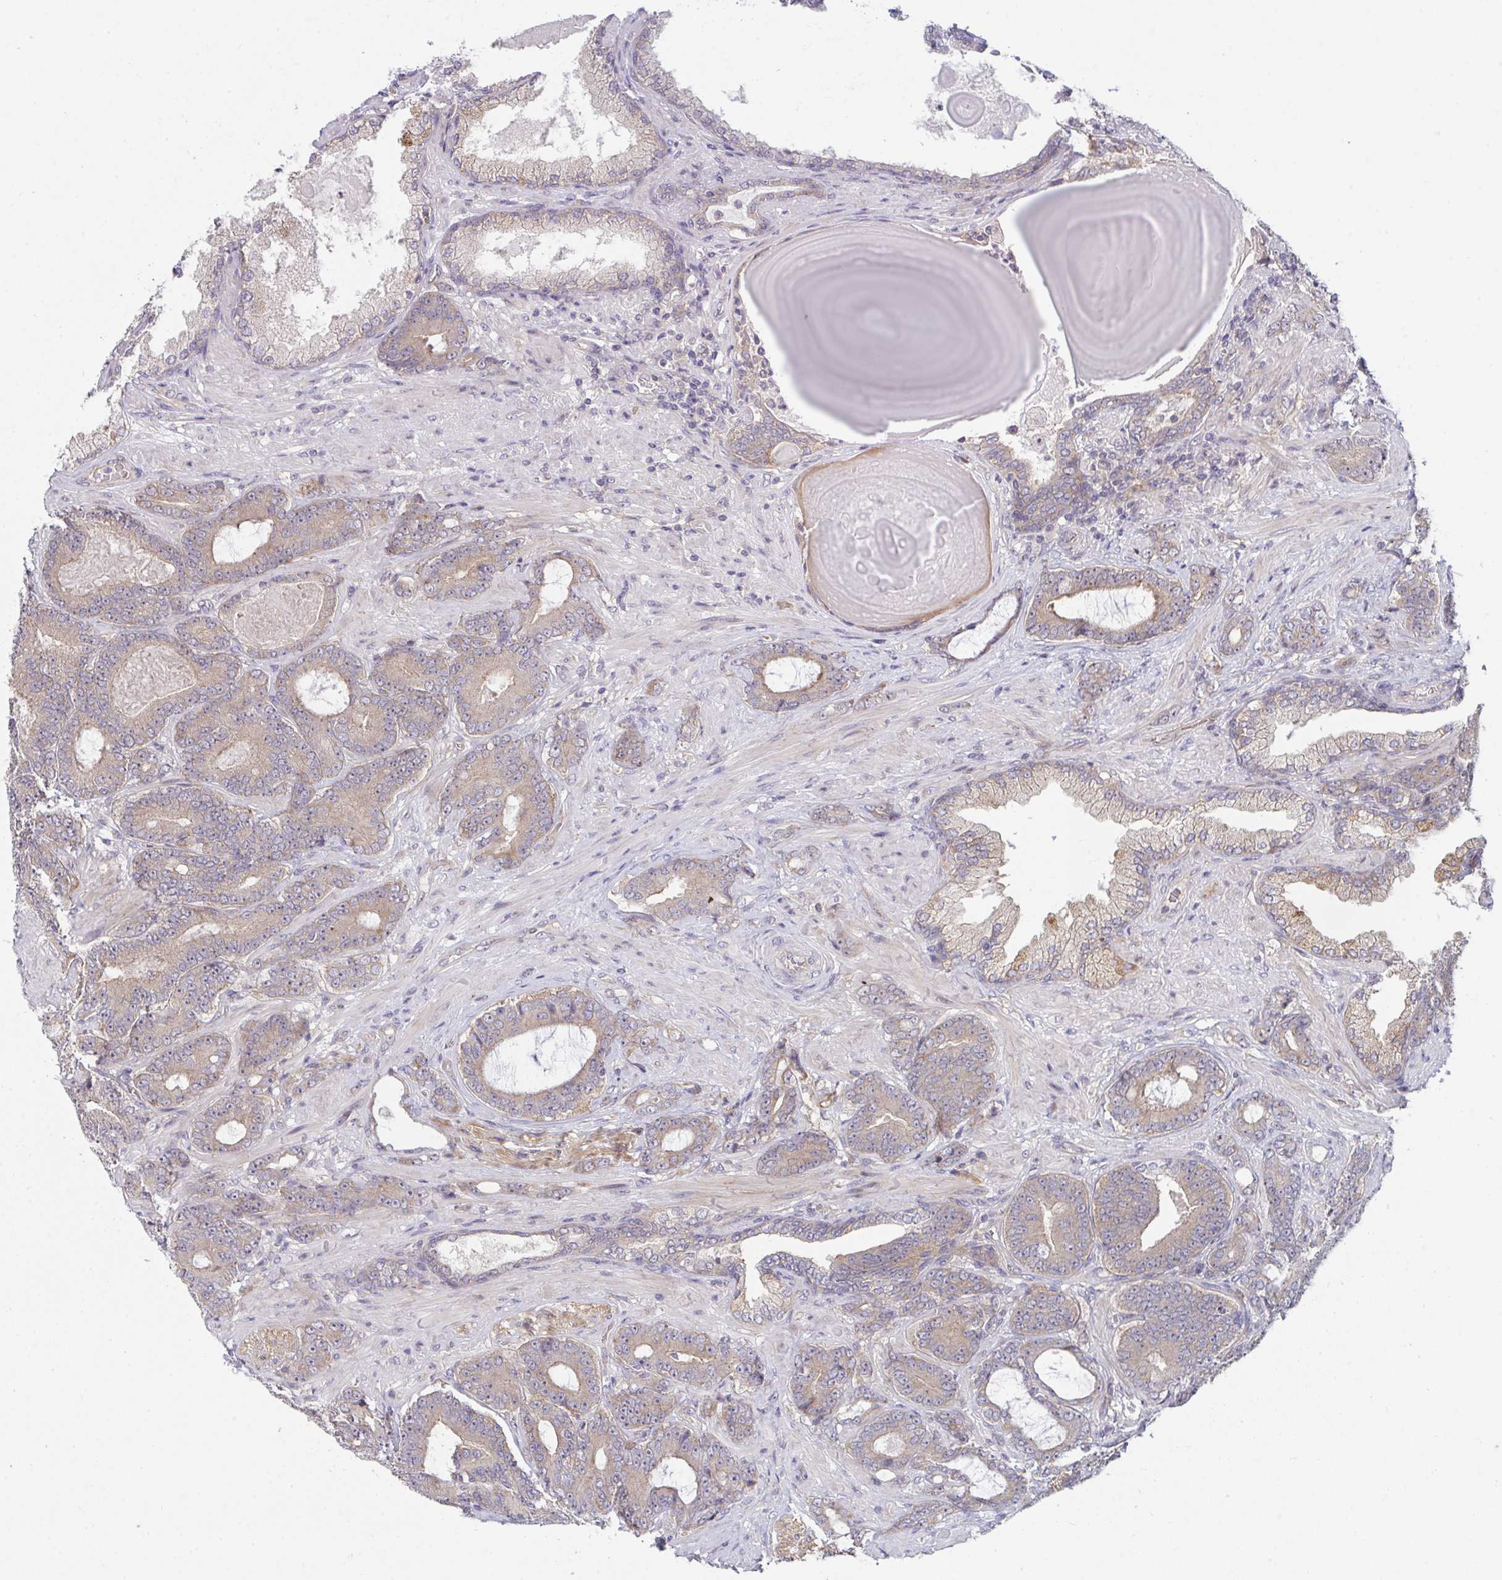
{"staining": {"intensity": "weak", "quantity": "<25%", "location": "cytoplasmic/membranous"}, "tissue": "prostate cancer", "cell_type": "Tumor cells", "image_type": "cancer", "snomed": [{"axis": "morphology", "description": "Adenocarcinoma, High grade"}, {"axis": "topography", "description": "Prostate"}], "caption": "A high-resolution image shows immunohistochemistry (IHC) staining of prostate cancer, which exhibits no significant expression in tumor cells. (Brightfield microscopy of DAB (3,3'-diaminobenzidine) immunohistochemistry at high magnification).", "gene": "CASP9", "patient": {"sex": "male", "age": 62}}